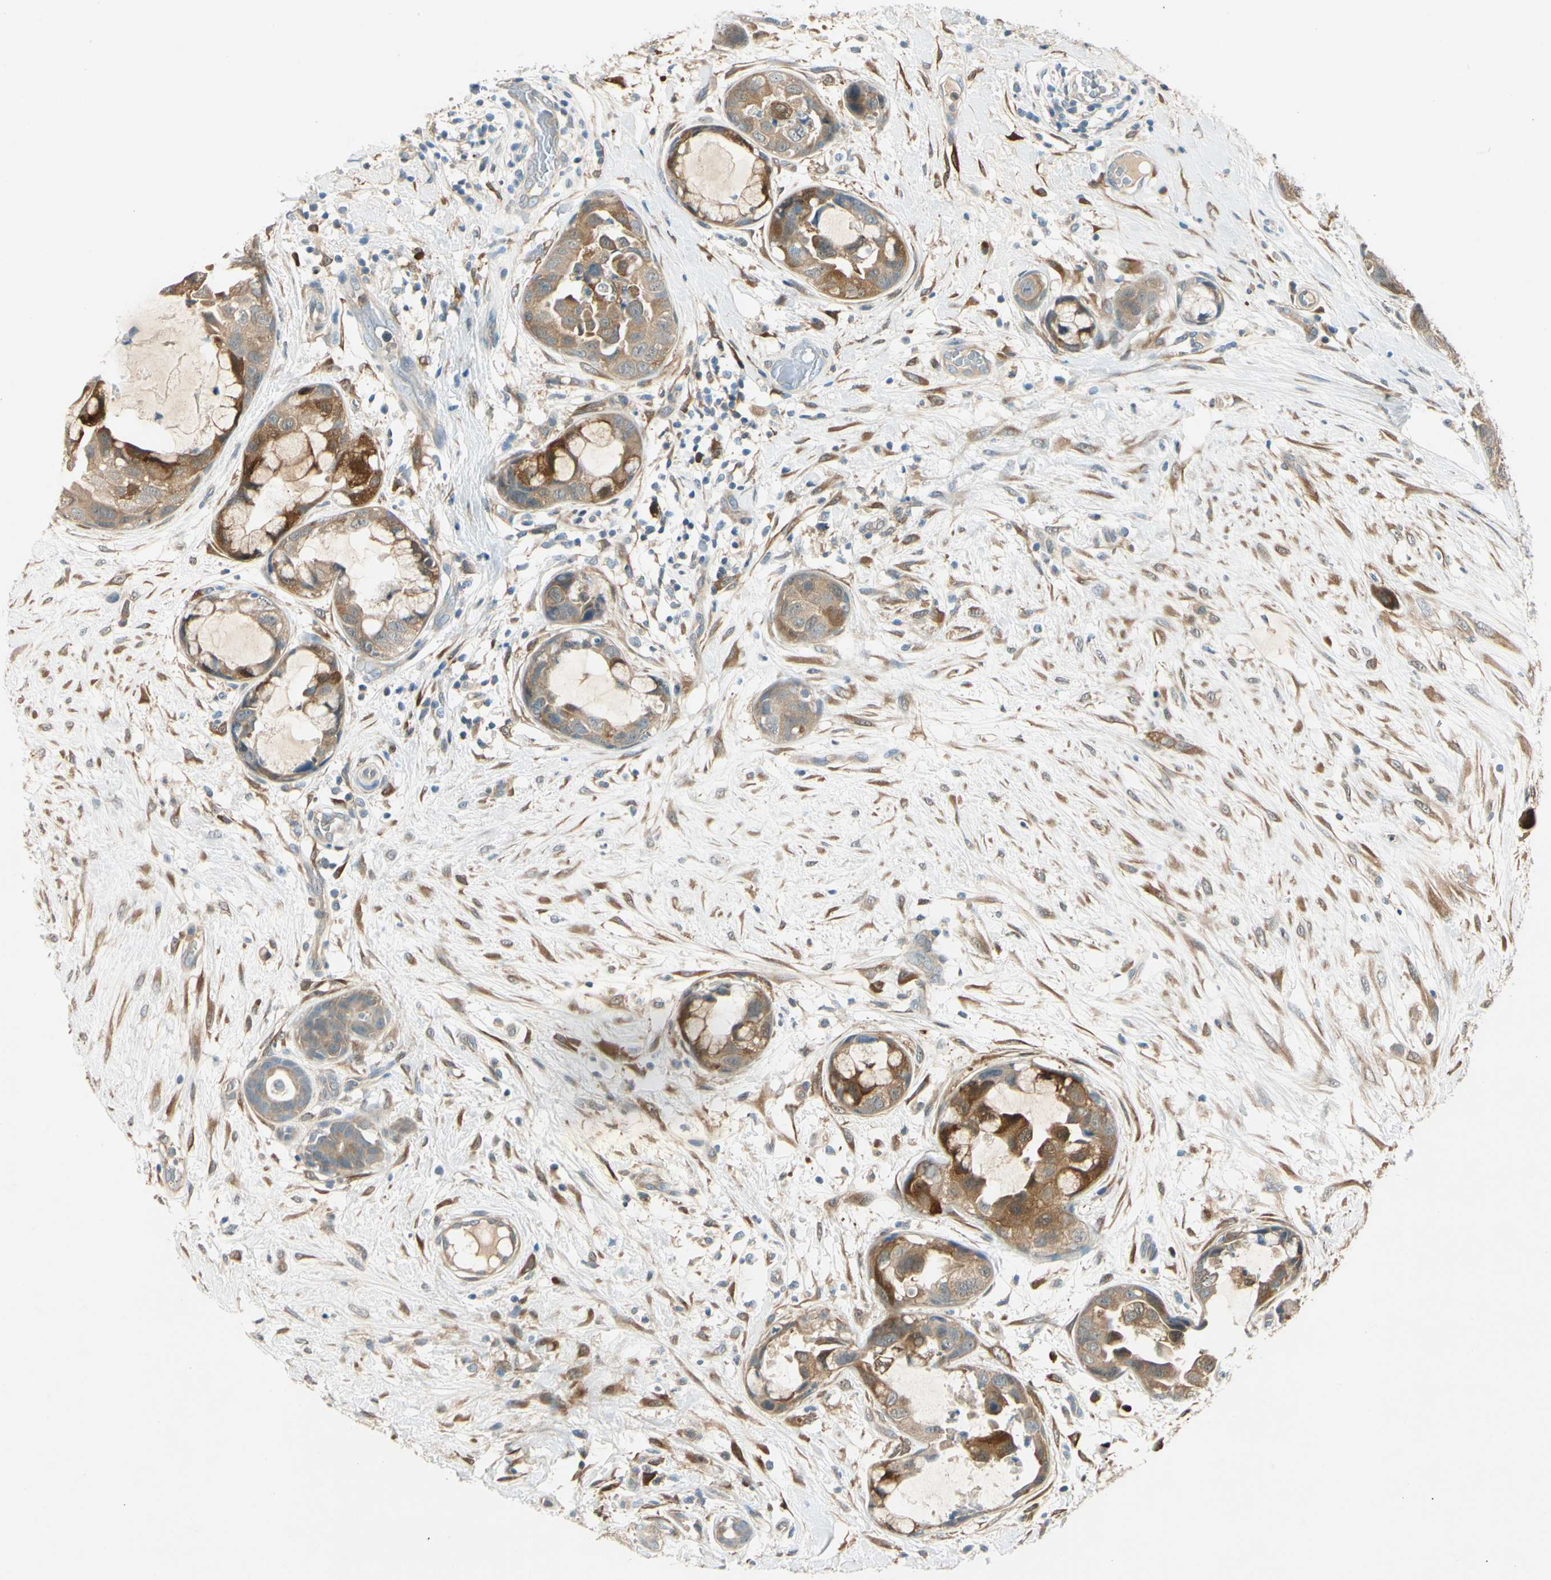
{"staining": {"intensity": "moderate", "quantity": ">75%", "location": "cytoplasmic/membranous"}, "tissue": "breast cancer", "cell_type": "Tumor cells", "image_type": "cancer", "snomed": [{"axis": "morphology", "description": "Duct carcinoma"}, {"axis": "topography", "description": "Breast"}], "caption": "Immunohistochemistry histopathology image of neoplastic tissue: infiltrating ductal carcinoma (breast) stained using IHC reveals medium levels of moderate protein expression localized specifically in the cytoplasmic/membranous of tumor cells, appearing as a cytoplasmic/membranous brown color.", "gene": "WIPI1", "patient": {"sex": "female", "age": 40}}